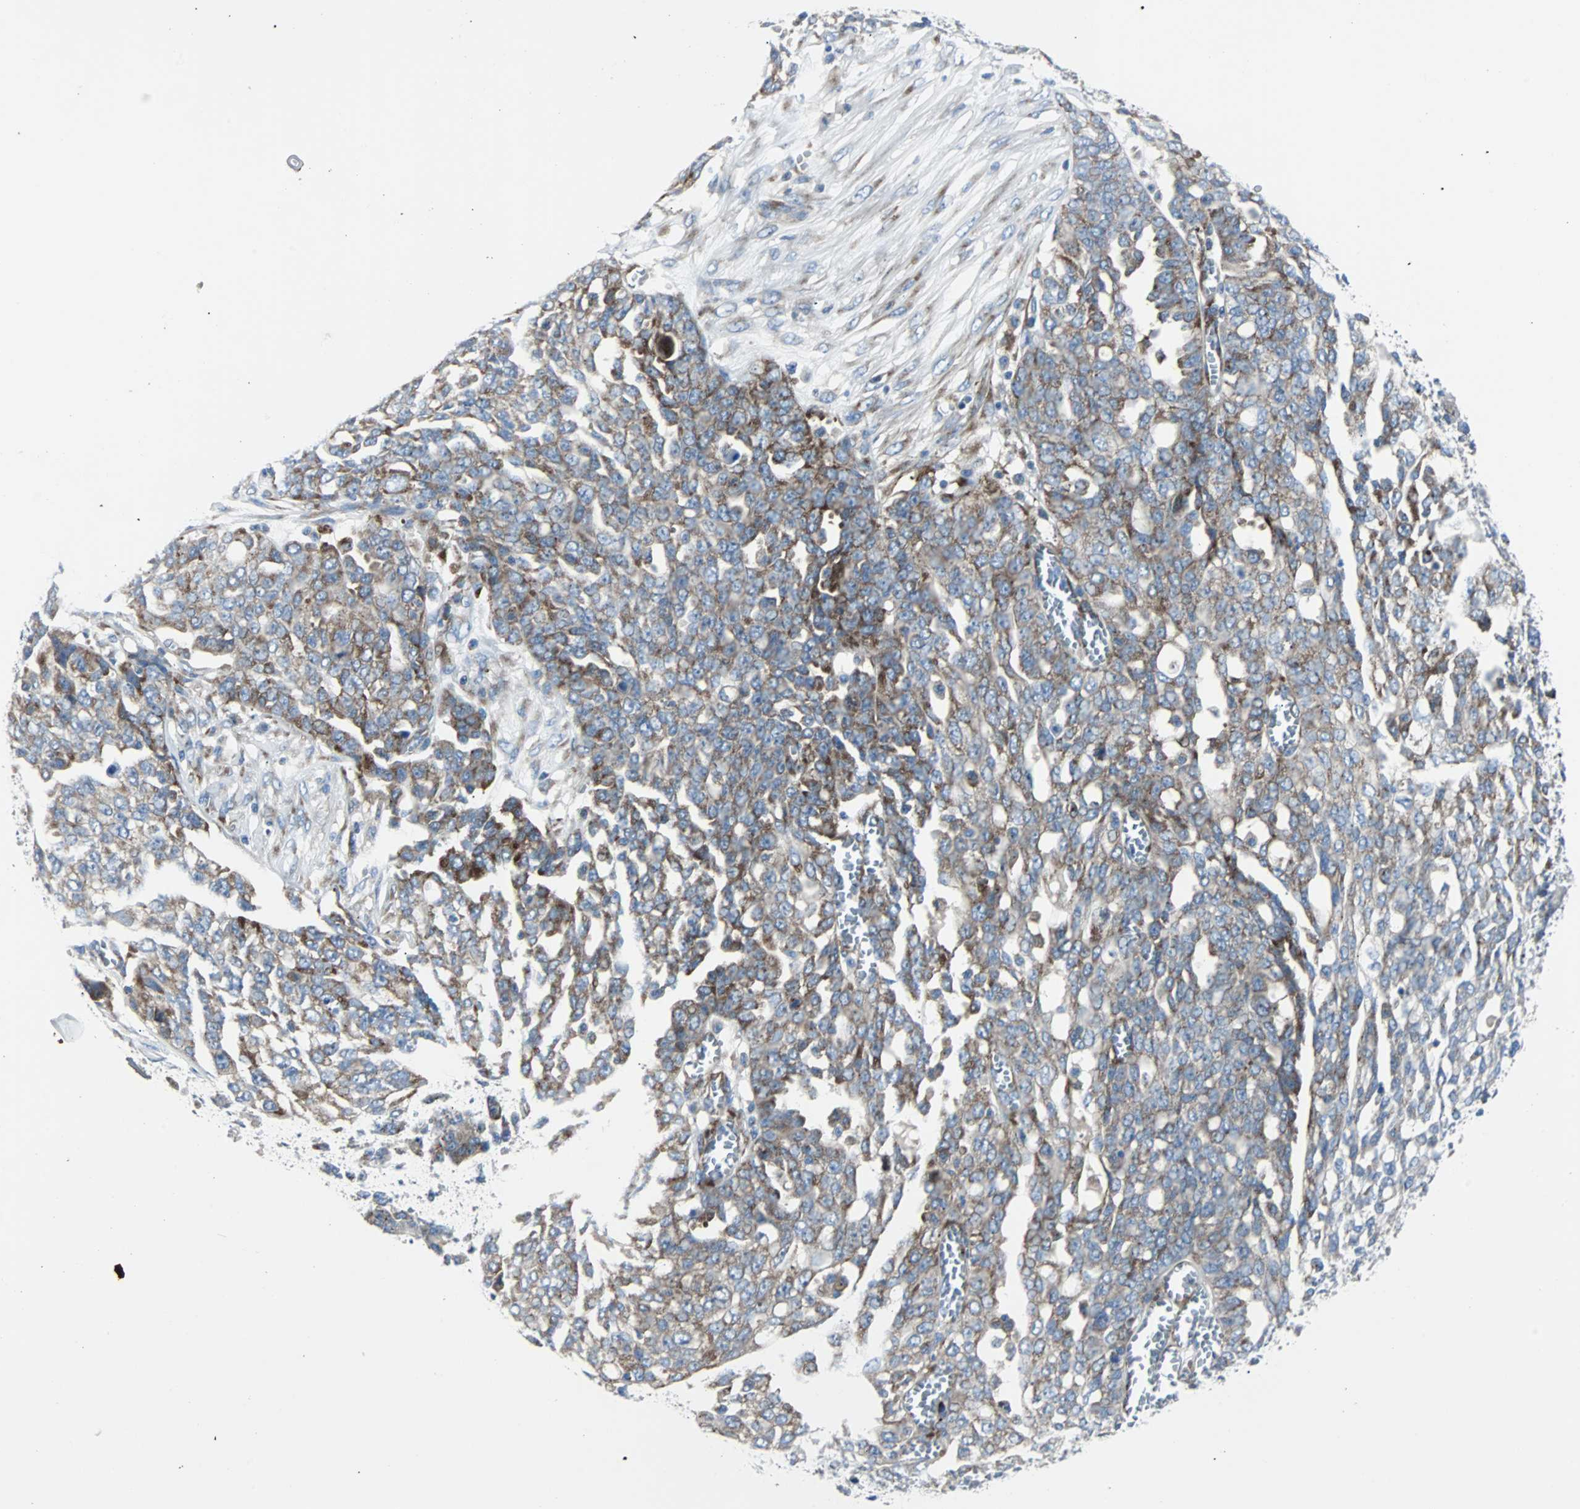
{"staining": {"intensity": "moderate", "quantity": ">75%", "location": "cytoplasmic/membranous"}, "tissue": "ovarian cancer", "cell_type": "Tumor cells", "image_type": "cancer", "snomed": [{"axis": "morphology", "description": "Cystadenocarcinoma, serous, NOS"}, {"axis": "topography", "description": "Soft tissue"}, {"axis": "topography", "description": "Ovary"}], "caption": "The immunohistochemical stain shows moderate cytoplasmic/membranous staining in tumor cells of ovarian serous cystadenocarcinoma tissue.", "gene": "BBC3", "patient": {"sex": "female", "age": 57}}